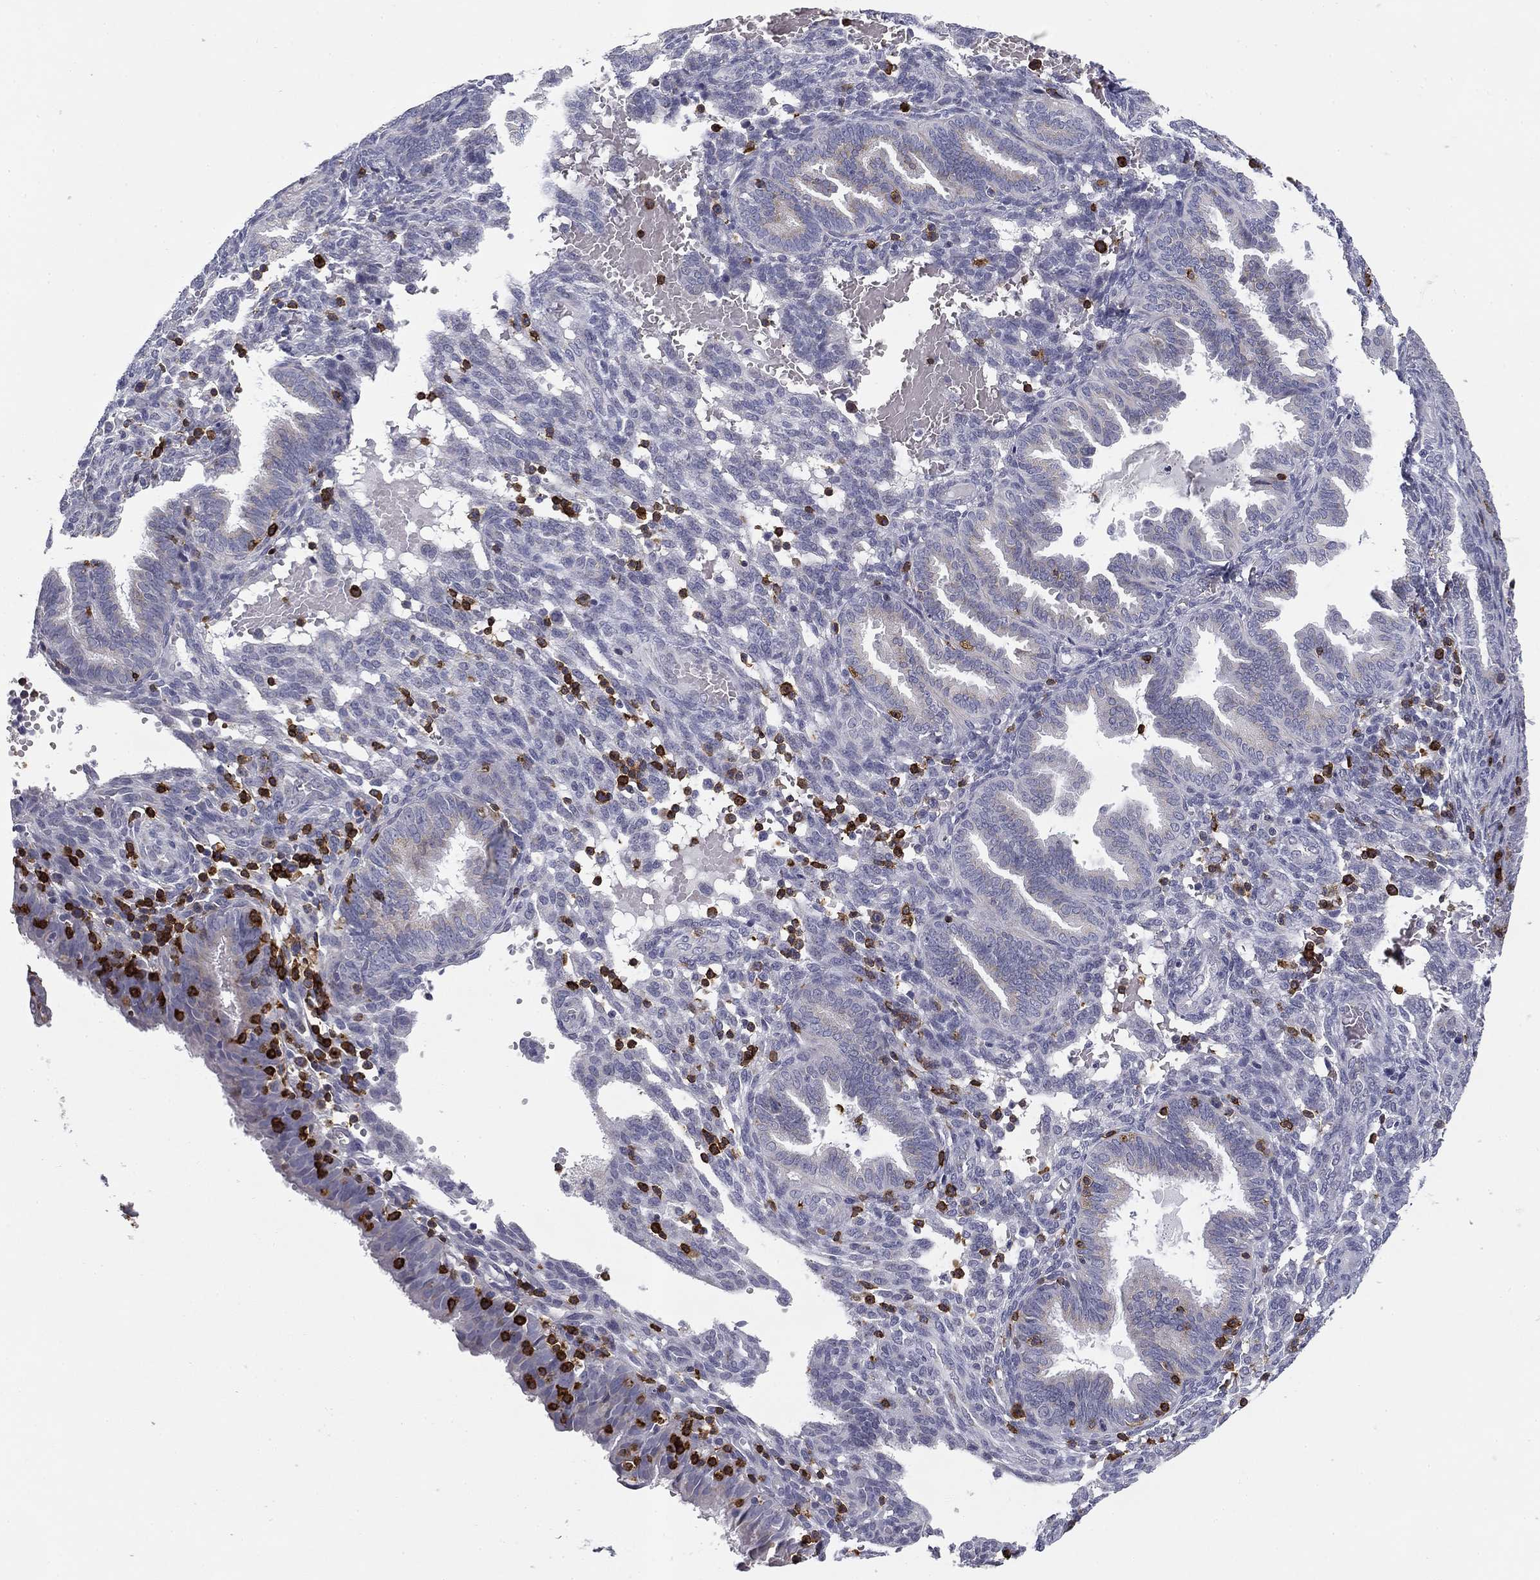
{"staining": {"intensity": "negative", "quantity": "none", "location": "none"}, "tissue": "endometrium", "cell_type": "Cells in endometrial stroma", "image_type": "normal", "snomed": [{"axis": "morphology", "description": "Normal tissue, NOS"}, {"axis": "topography", "description": "Endometrium"}], "caption": "This is a image of immunohistochemistry staining of unremarkable endometrium, which shows no expression in cells in endometrial stroma. The staining is performed using DAB (3,3'-diaminobenzidine) brown chromogen with nuclei counter-stained in using hematoxylin.", "gene": "TRAT1", "patient": {"sex": "female", "age": 42}}